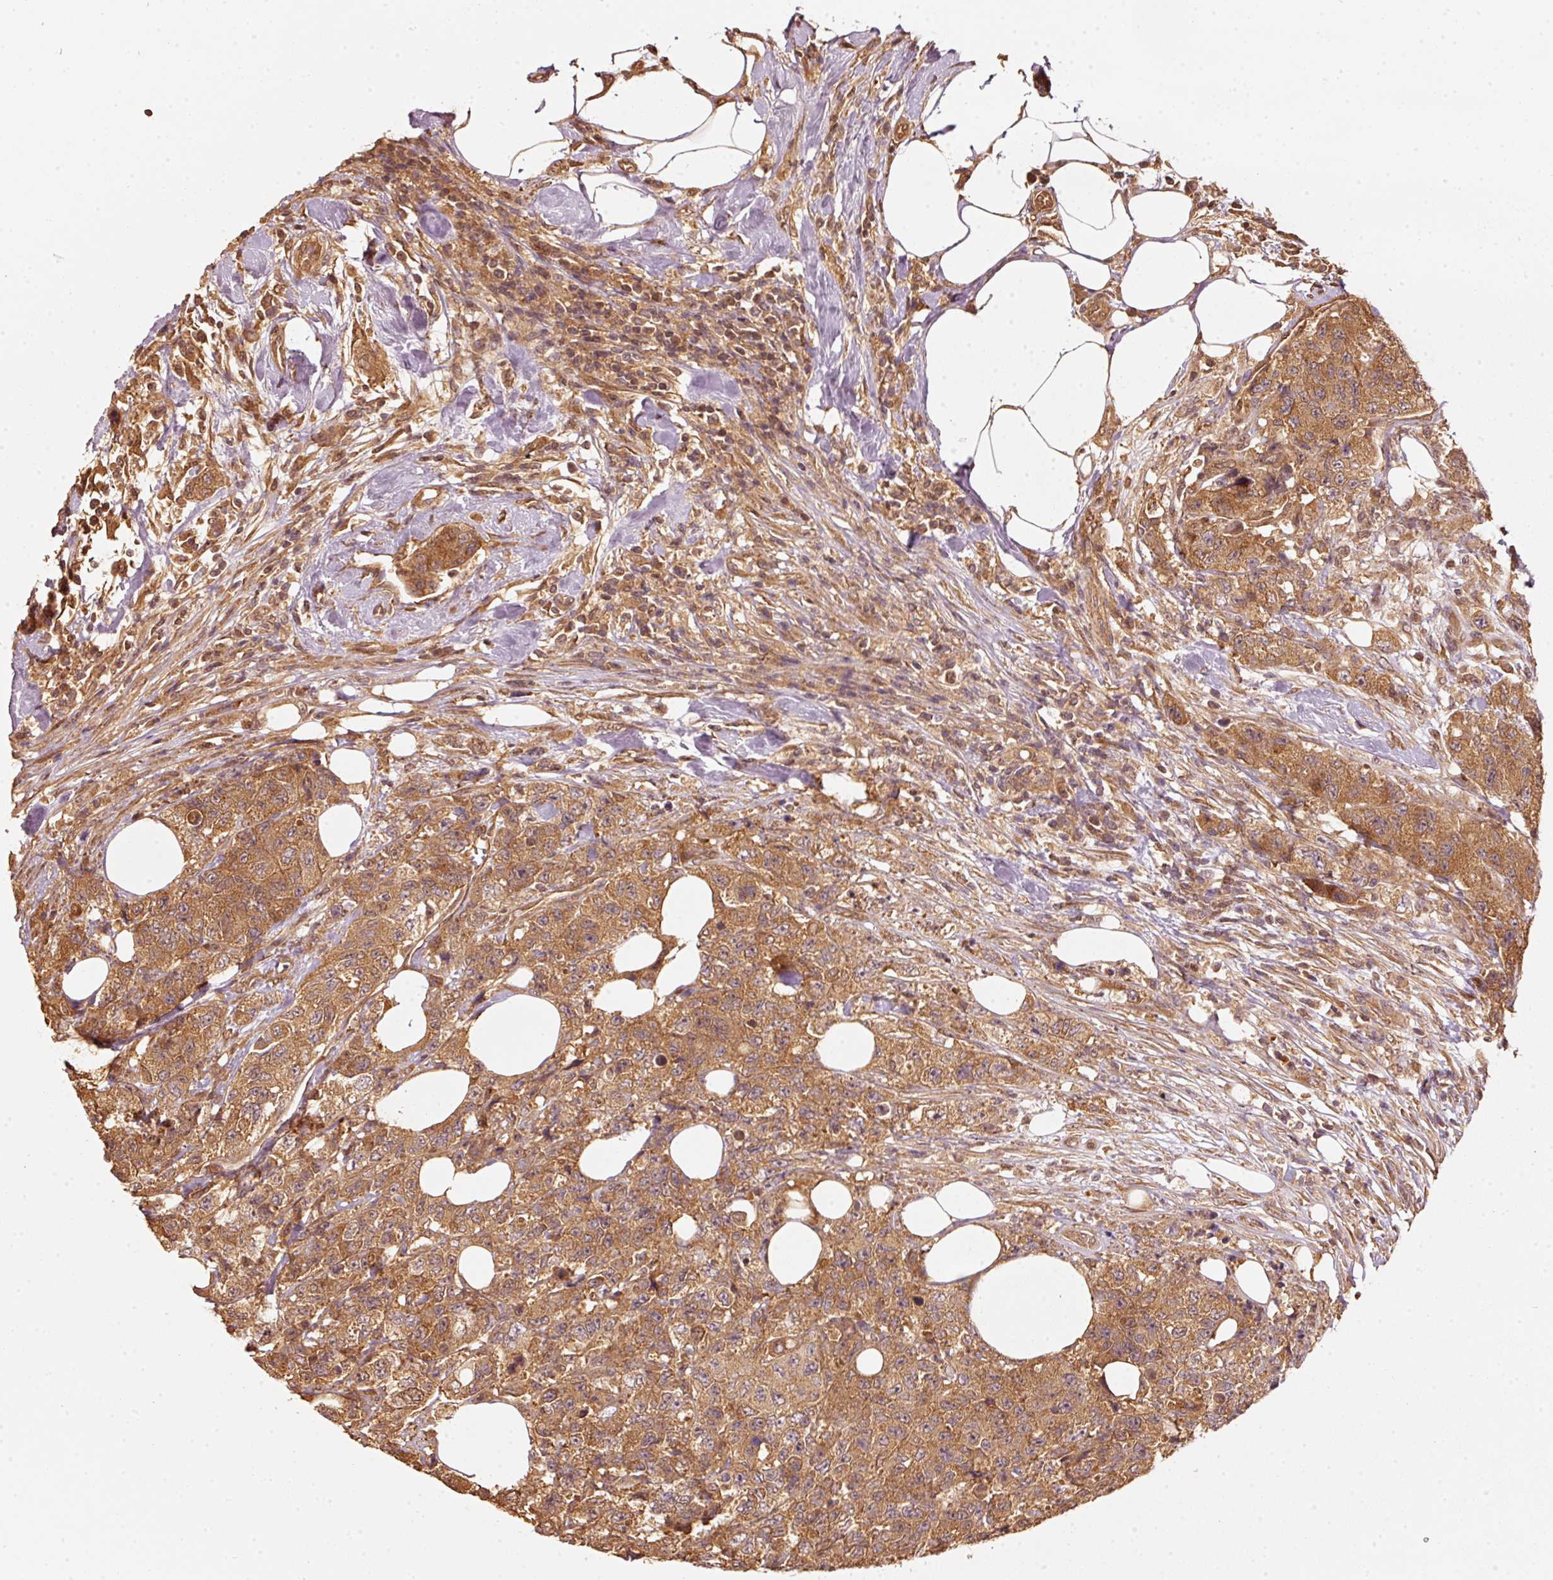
{"staining": {"intensity": "moderate", "quantity": ">75%", "location": "cytoplasmic/membranous"}, "tissue": "urothelial cancer", "cell_type": "Tumor cells", "image_type": "cancer", "snomed": [{"axis": "morphology", "description": "Urothelial carcinoma, High grade"}, {"axis": "topography", "description": "Urinary bladder"}], "caption": "Human urothelial cancer stained for a protein (brown) displays moderate cytoplasmic/membranous positive positivity in about >75% of tumor cells.", "gene": "STAU1", "patient": {"sex": "female", "age": 78}}